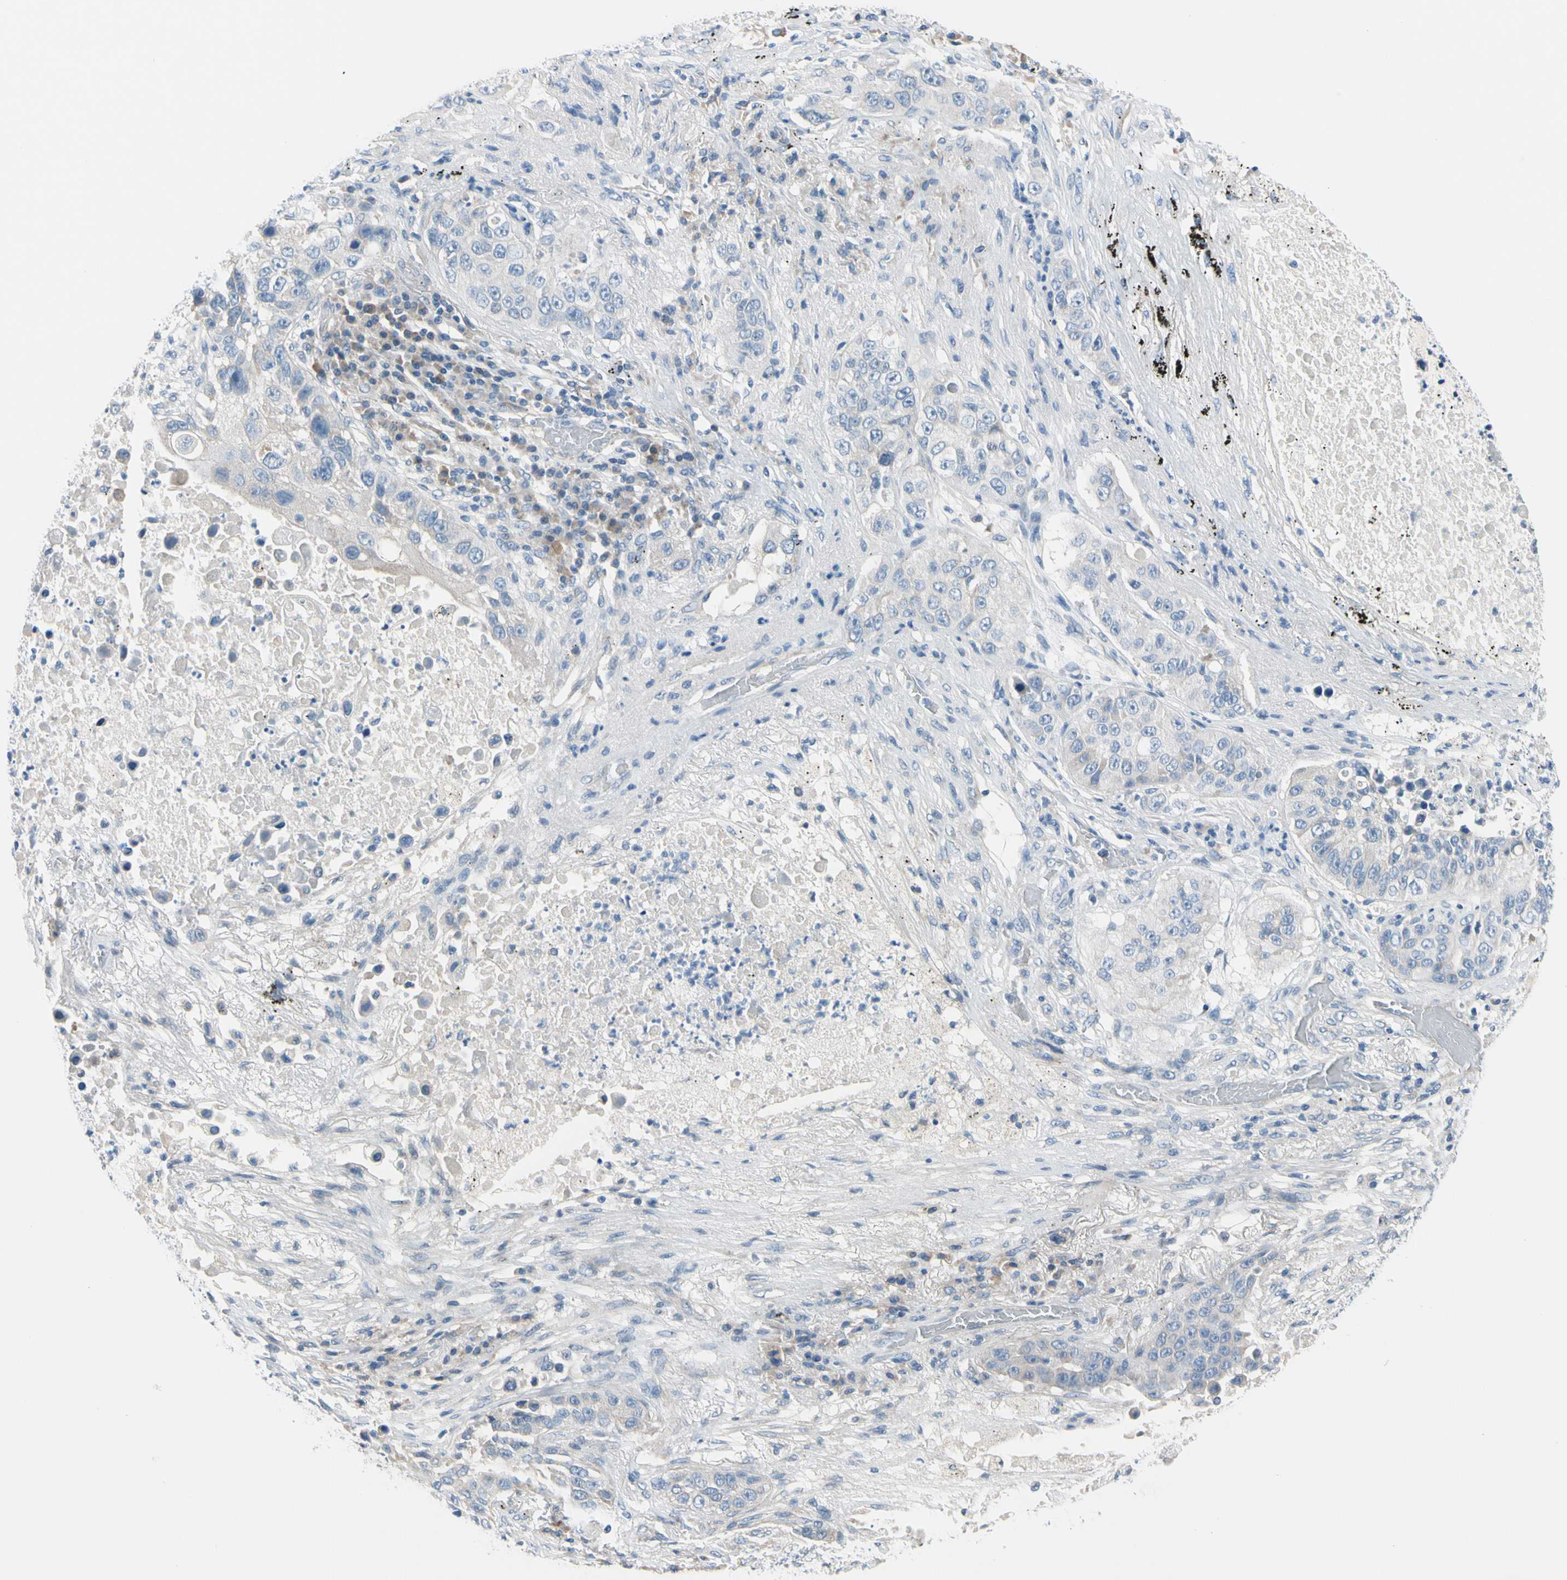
{"staining": {"intensity": "negative", "quantity": "none", "location": "none"}, "tissue": "lung cancer", "cell_type": "Tumor cells", "image_type": "cancer", "snomed": [{"axis": "morphology", "description": "Squamous cell carcinoma, NOS"}, {"axis": "topography", "description": "Lung"}], "caption": "An image of human lung squamous cell carcinoma is negative for staining in tumor cells. Nuclei are stained in blue.", "gene": "FCER2", "patient": {"sex": "male", "age": 57}}